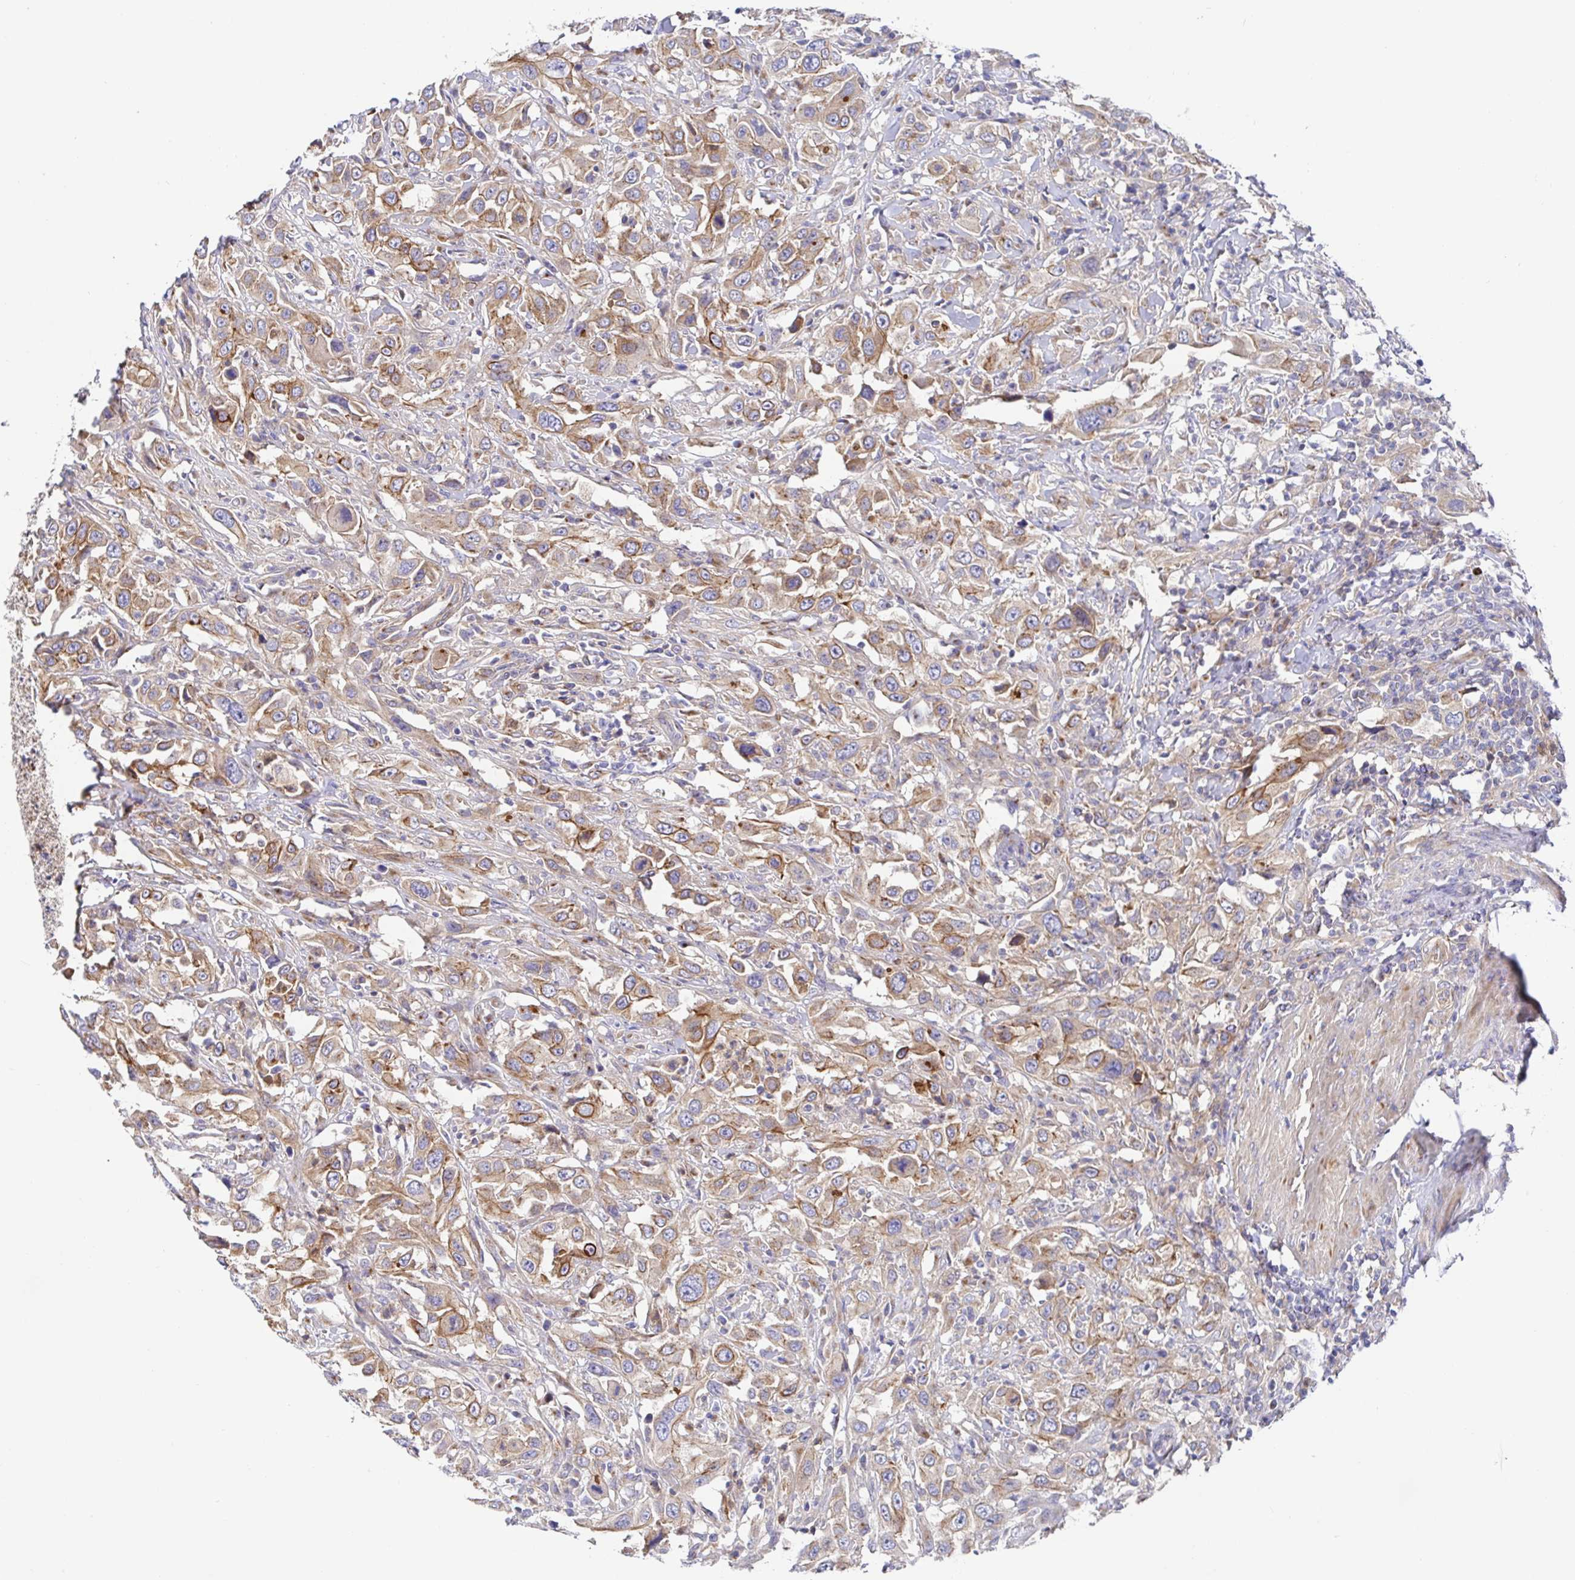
{"staining": {"intensity": "moderate", "quantity": "25%-75%", "location": "cytoplasmic/membranous"}, "tissue": "urothelial cancer", "cell_type": "Tumor cells", "image_type": "cancer", "snomed": [{"axis": "morphology", "description": "Urothelial carcinoma, High grade"}, {"axis": "topography", "description": "Urinary bladder"}], "caption": "Moderate cytoplasmic/membranous positivity is present in about 25%-75% of tumor cells in urothelial cancer. The protein is shown in brown color, while the nuclei are stained blue.", "gene": "GOLGA1", "patient": {"sex": "male", "age": 61}}